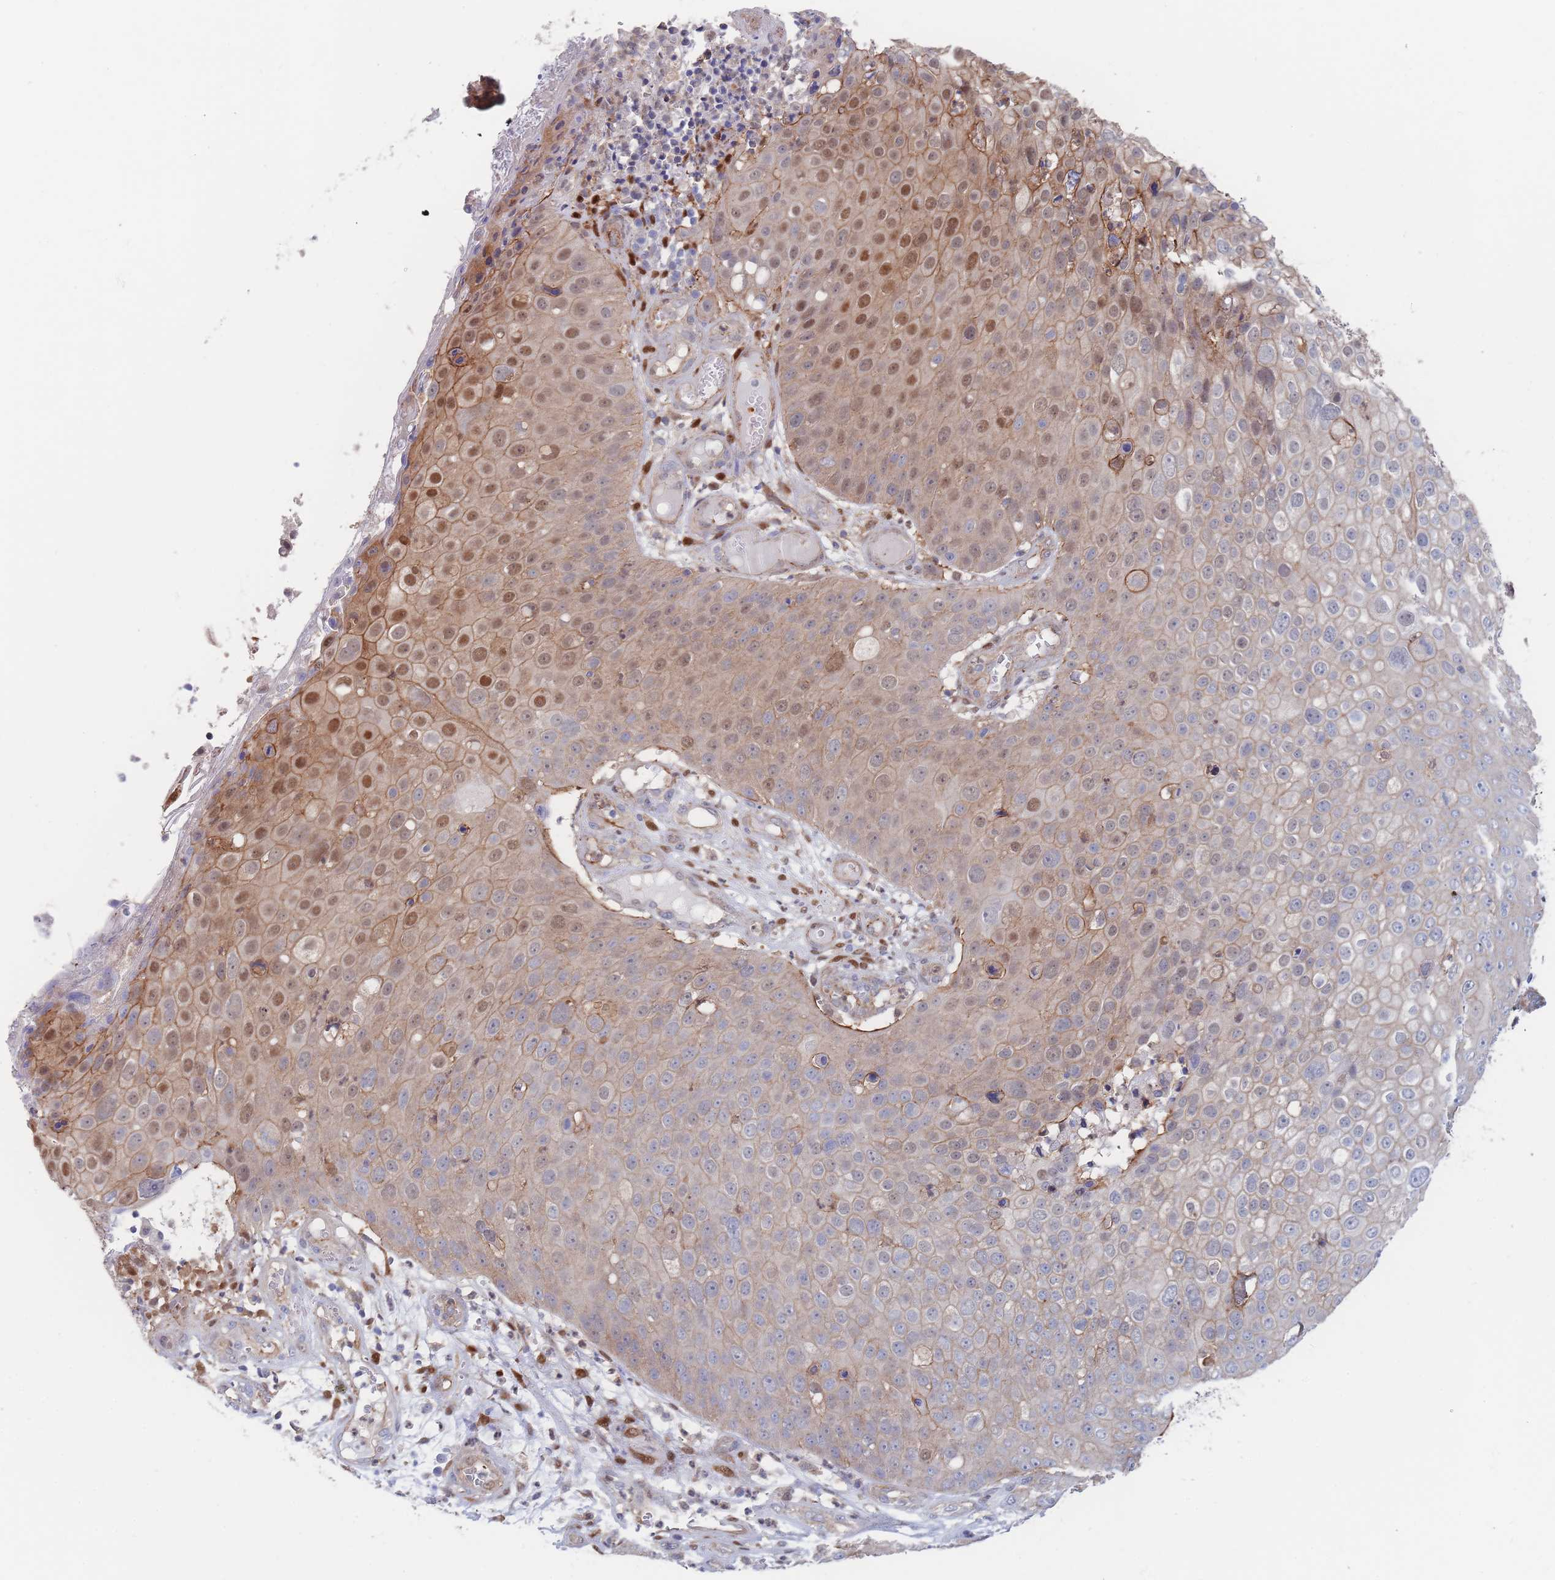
{"staining": {"intensity": "moderate", "quantity": "25%-75%", "location": "cytoplasmic/membranous,nuclear"}, "tissue": "skin cancer", "cell_type": "Tumor cells", "image_type": "cancer", "snomed": [{"axis": "morphology", "description": "Squamous cell carcinoma, NOS"}, {"axis": "topography", "description": "Skin"}], "caption": "Squamous cell carcinoma (skin) stained for a protein (brown) shows moderate cytoplasmic/membranous and nuclear positive positivity in approximately 25%-75% of tumor cells.", "gene": "G6PC1", "patient": {"sex": "male", "age": 71}}